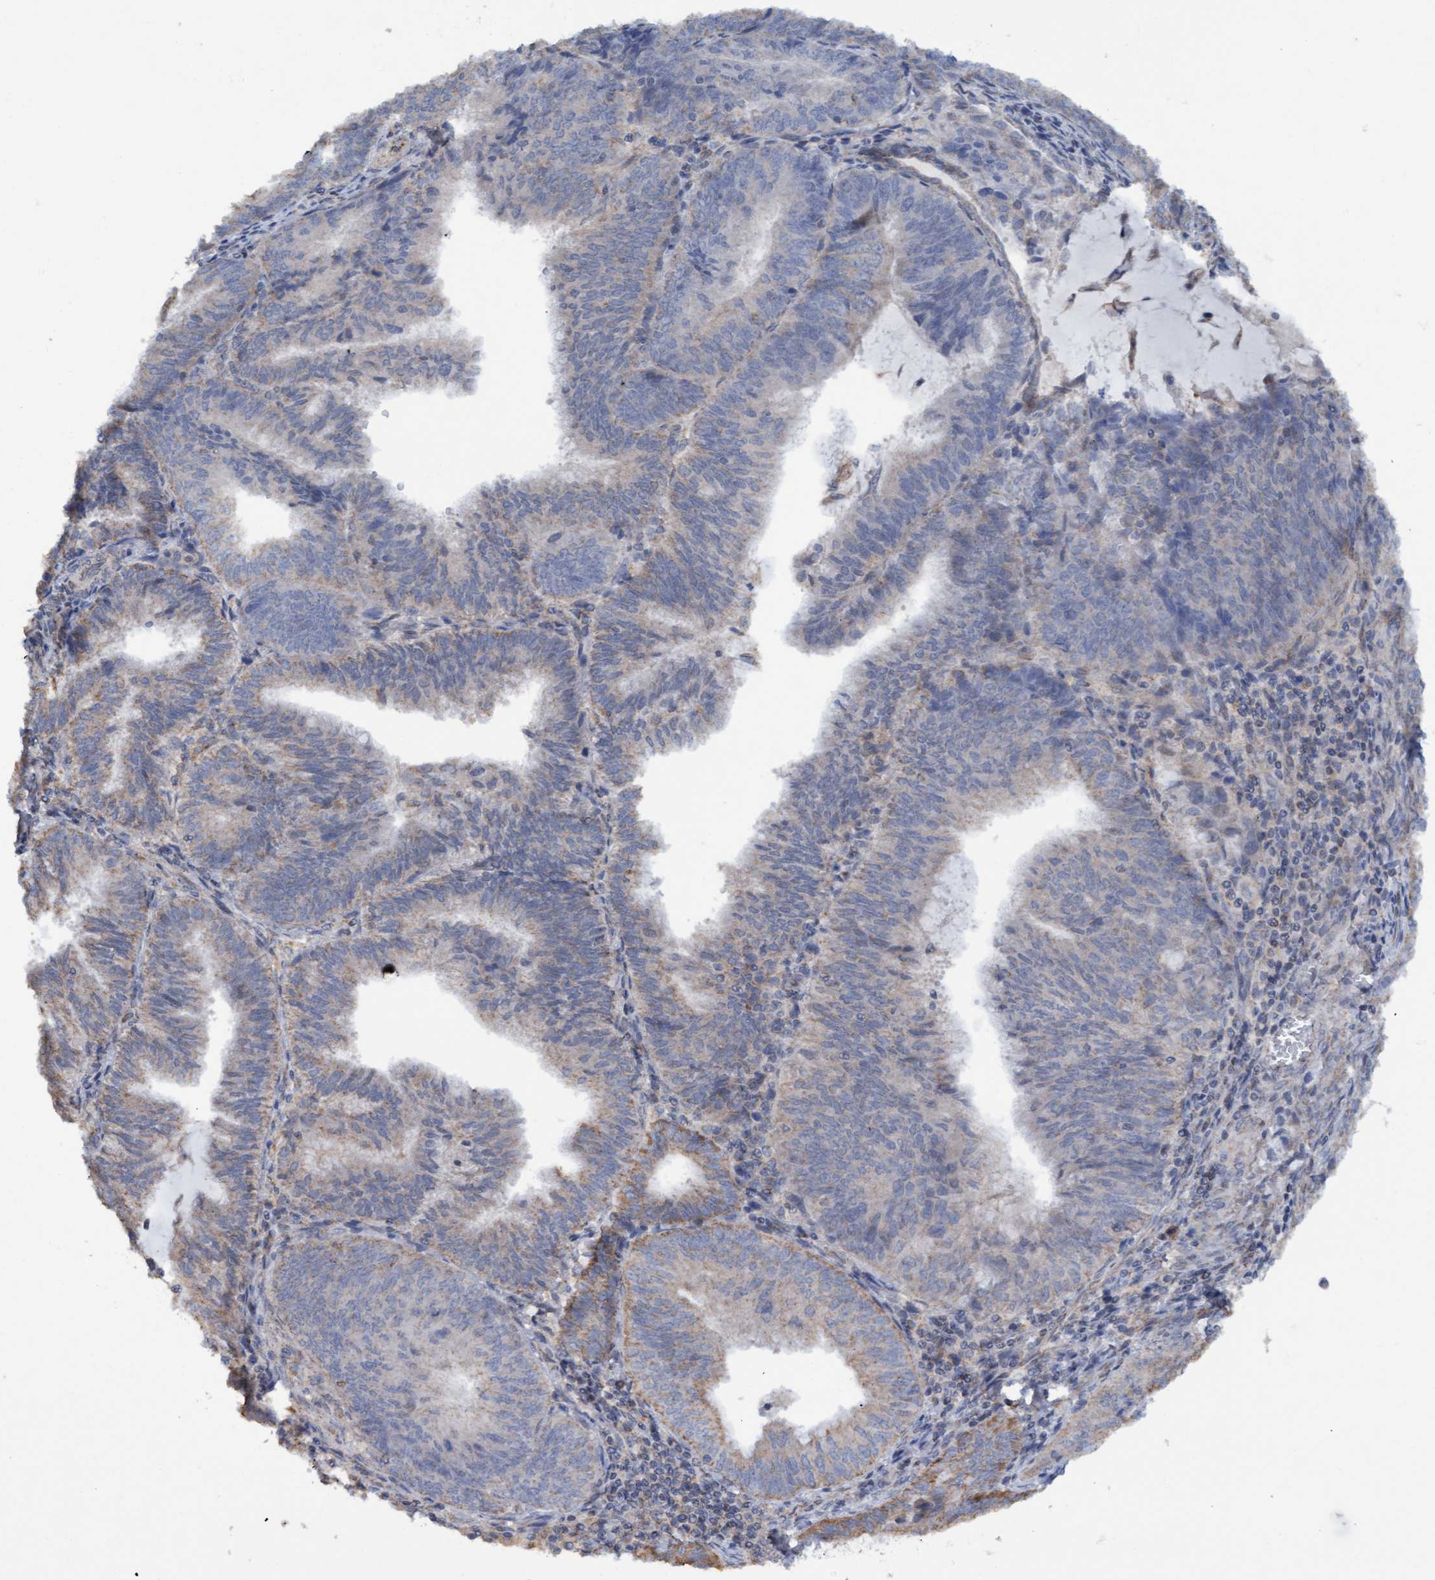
{"staining": {"intensity": "weak", "quantity": "<25%", "location": "cytoplasmic/membranous"}, "tissue": "endometrial cancer", "cell_type": "Tumor cells", "image_type": "cancer", "snomed": [{"axis": "morphology", "description": "Adenocarcinoma, NOS"}, {"axis": "topography", "description": "Endometrium"}], "caption": "Immunohistochemistry (IHC) of human endometrial cancer exhibits no expression in tumor cells.", "gene": "MGLL", "patient": {"sex": "female", "age": 81}}